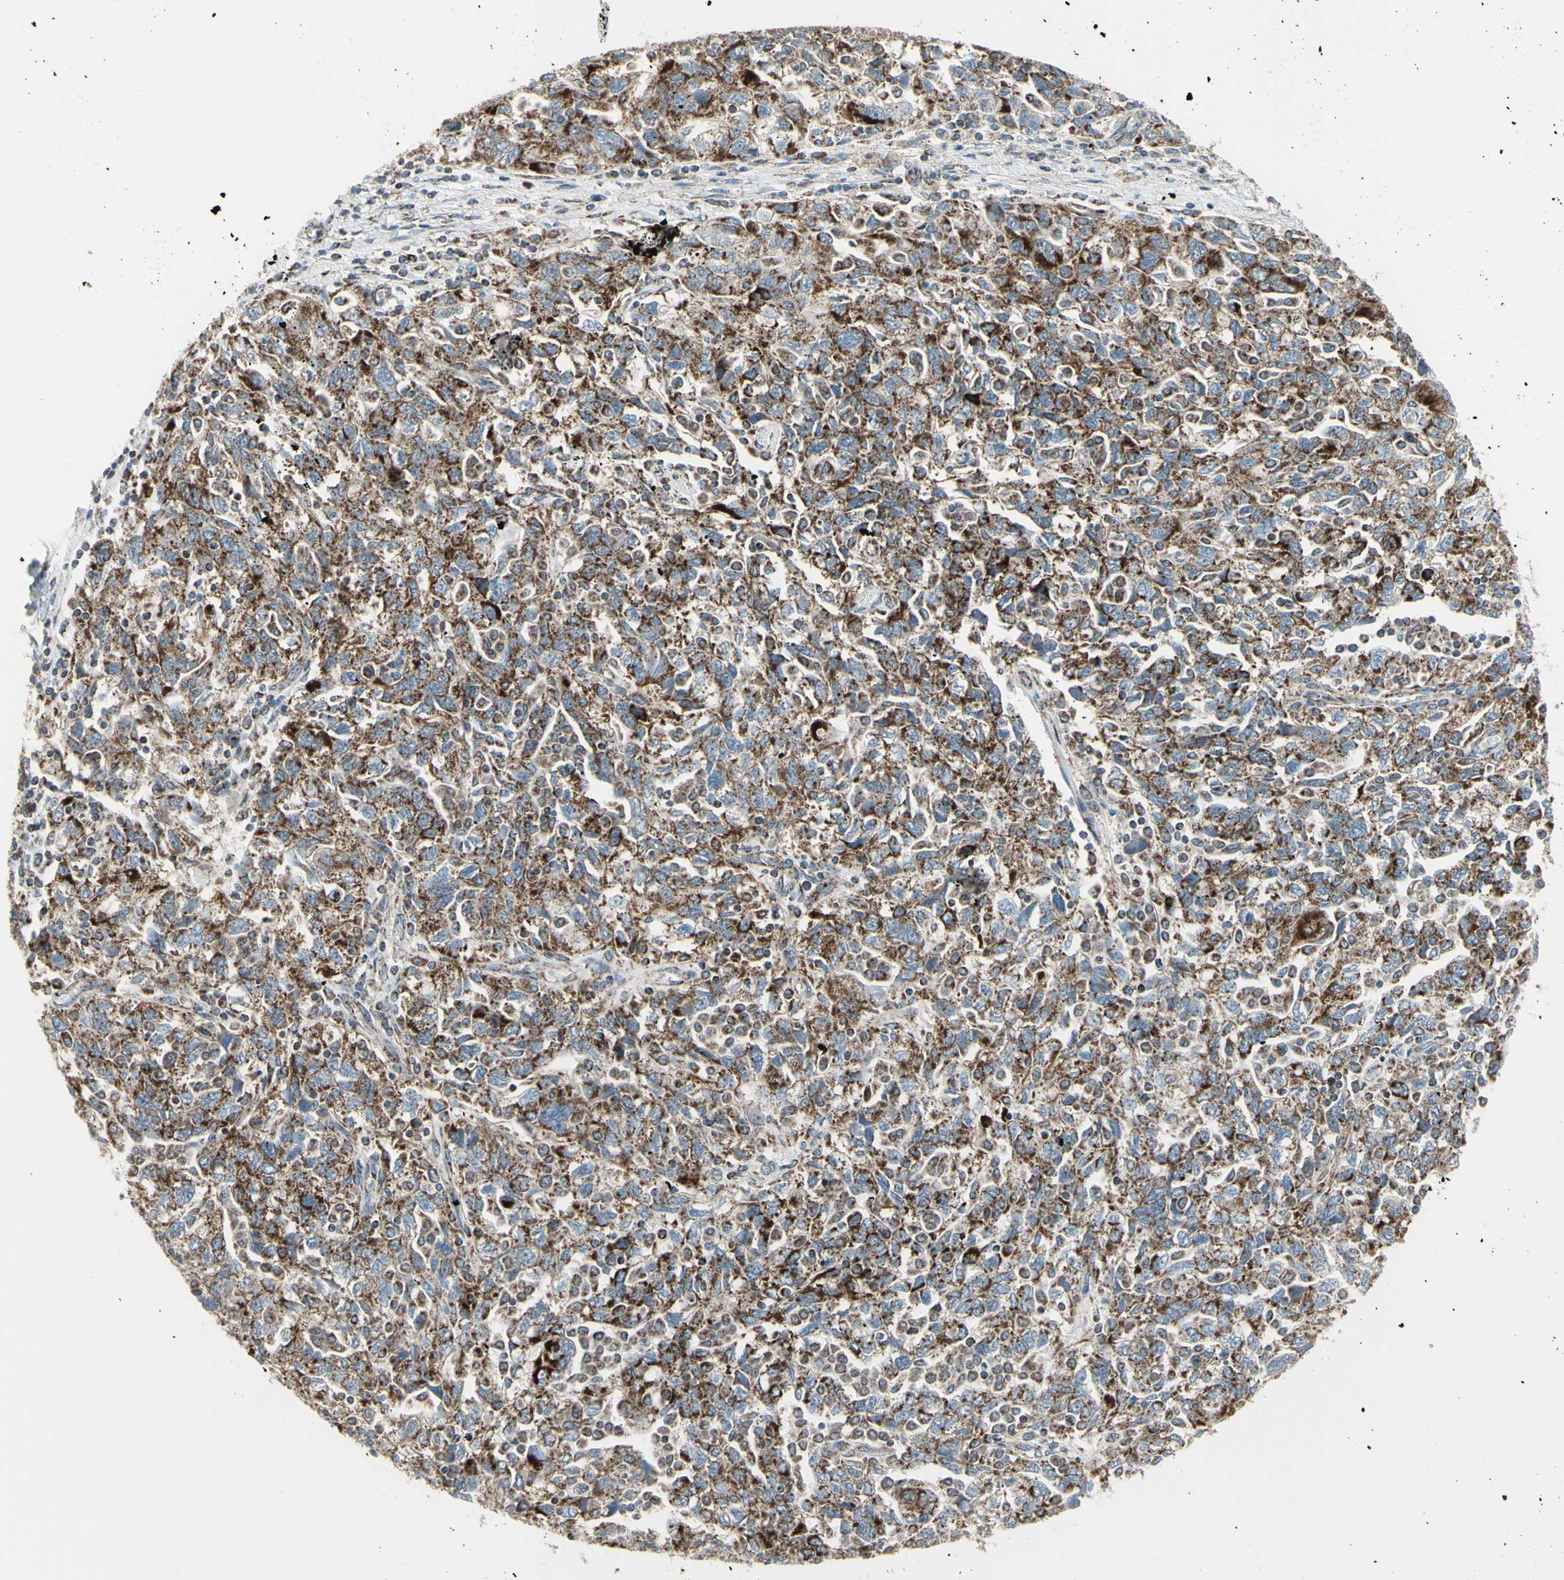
{"staining": {"intensity": "moderate", "quantity": "25%-75%", "location": "cytoplasmic/membranous"}, "tissue": "ovarian cancer", "cell_type": "Tumor cells", "image_type": "cancer", "snomed": [{"axis": "morphology", "description": "Carcinoma, NOS"}, {"axis": "morphology", "description": "Cystadenocarcinoma, serous, NOS"}, {"axis": "topography", "description": "Ovary"}], "caption": "Immunohistochemical staining of human serous cystadenocarcinoma (ovarian) reveals moderate cytoplasmic/membranous protein positivity in approximately 25%-75% of tumor cells.", "gene": "FAM171B", "patient": {"sex": "female", "age": 69}}